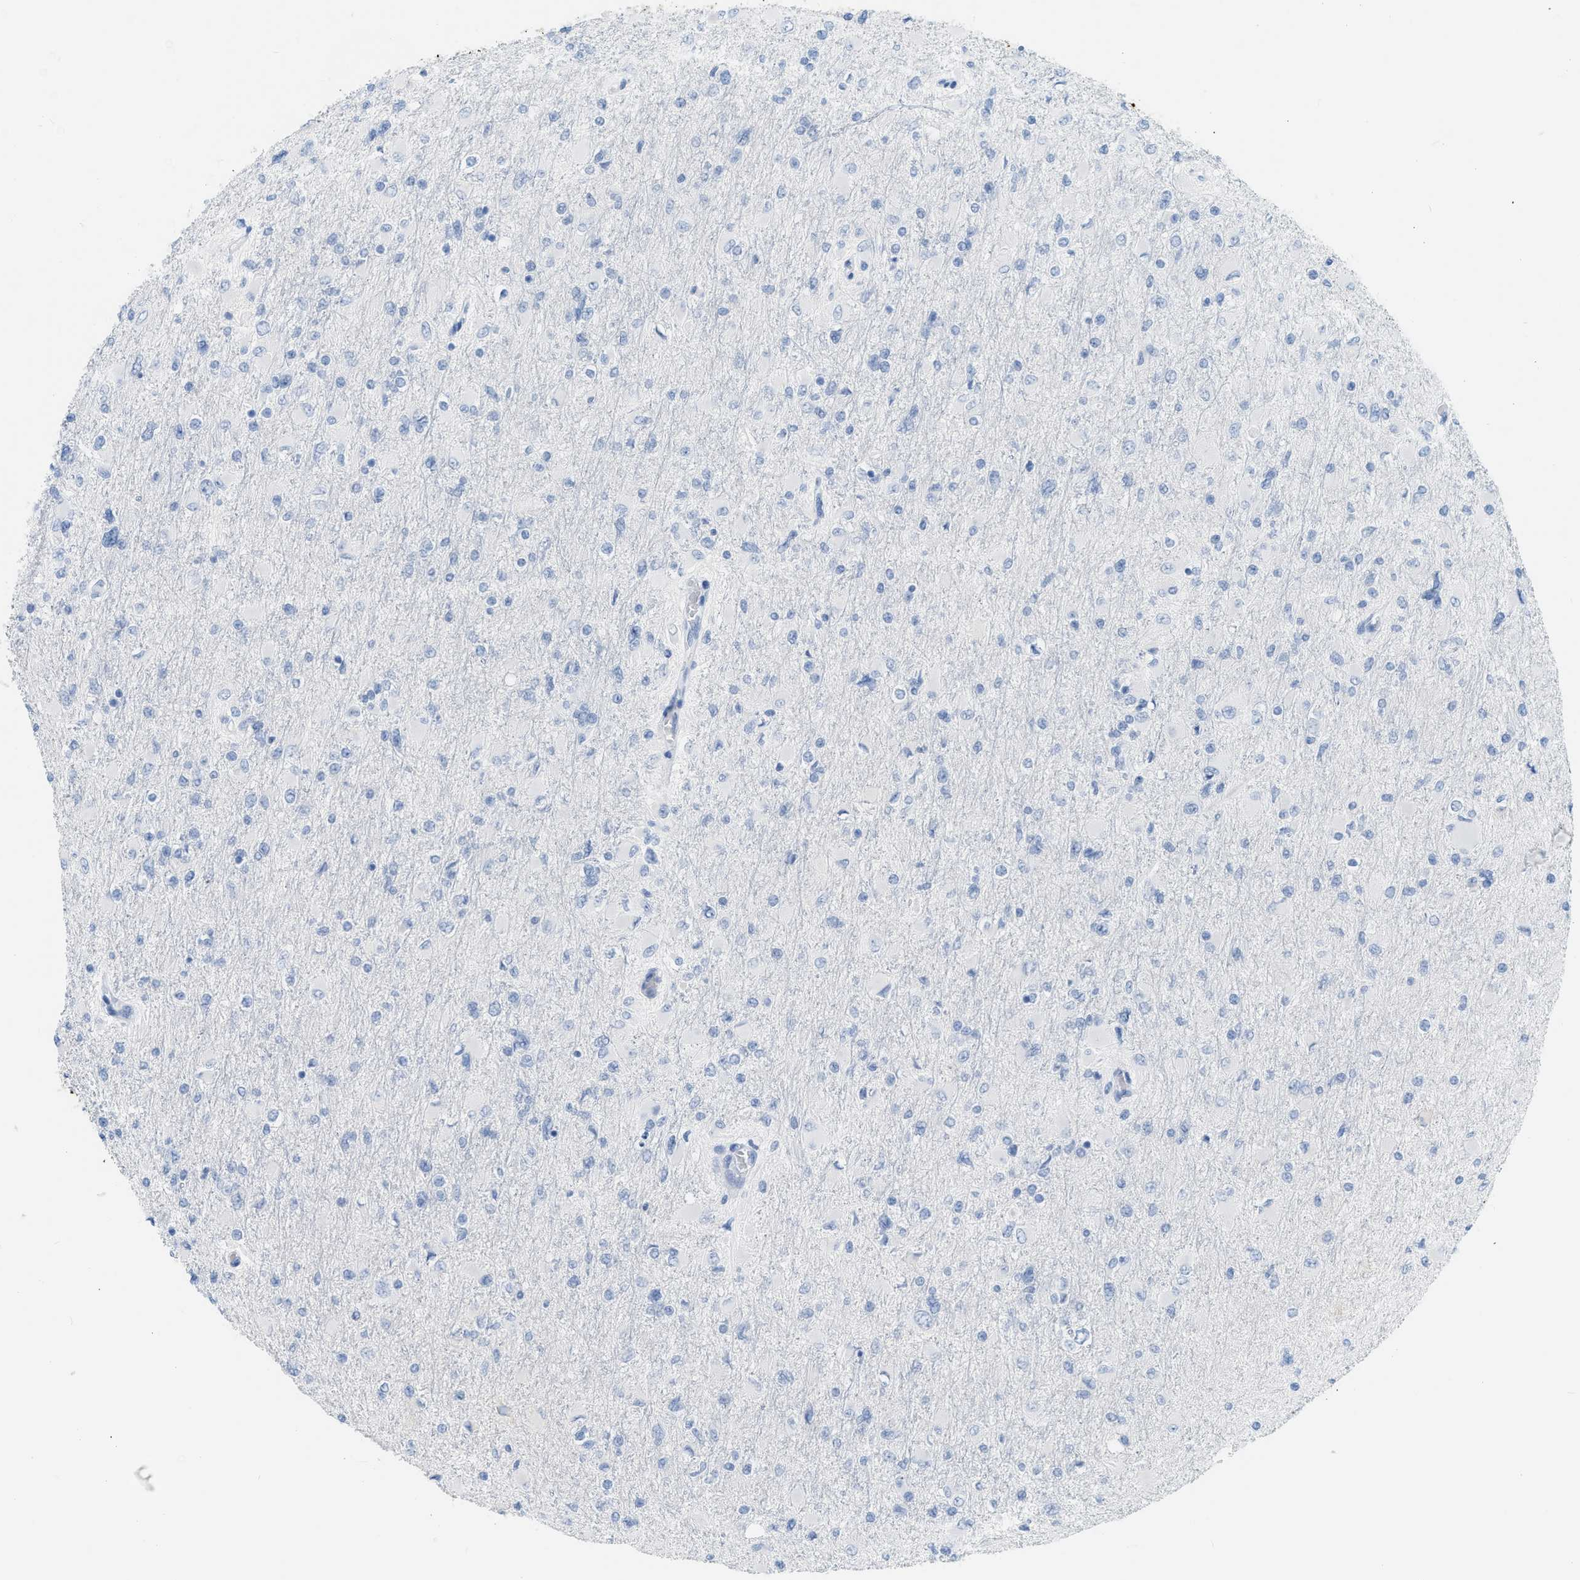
{"staining": {"intensity": "negative", "quantity": "none", "location": "none"}, "tissue": "glioma", "cell_type": "Tumor cells", "image_type": "cancer", "snomed": [{"axis": "morphology", "description": "Glioma, malignant, High grade"}, {"axis": "topography", "description": "Cerebral cortex"}], "caption": "Tumor cells are negative for protein expression in human glioma.", "gene": "DES", "patient": {"sex": "female", "age": 36}}